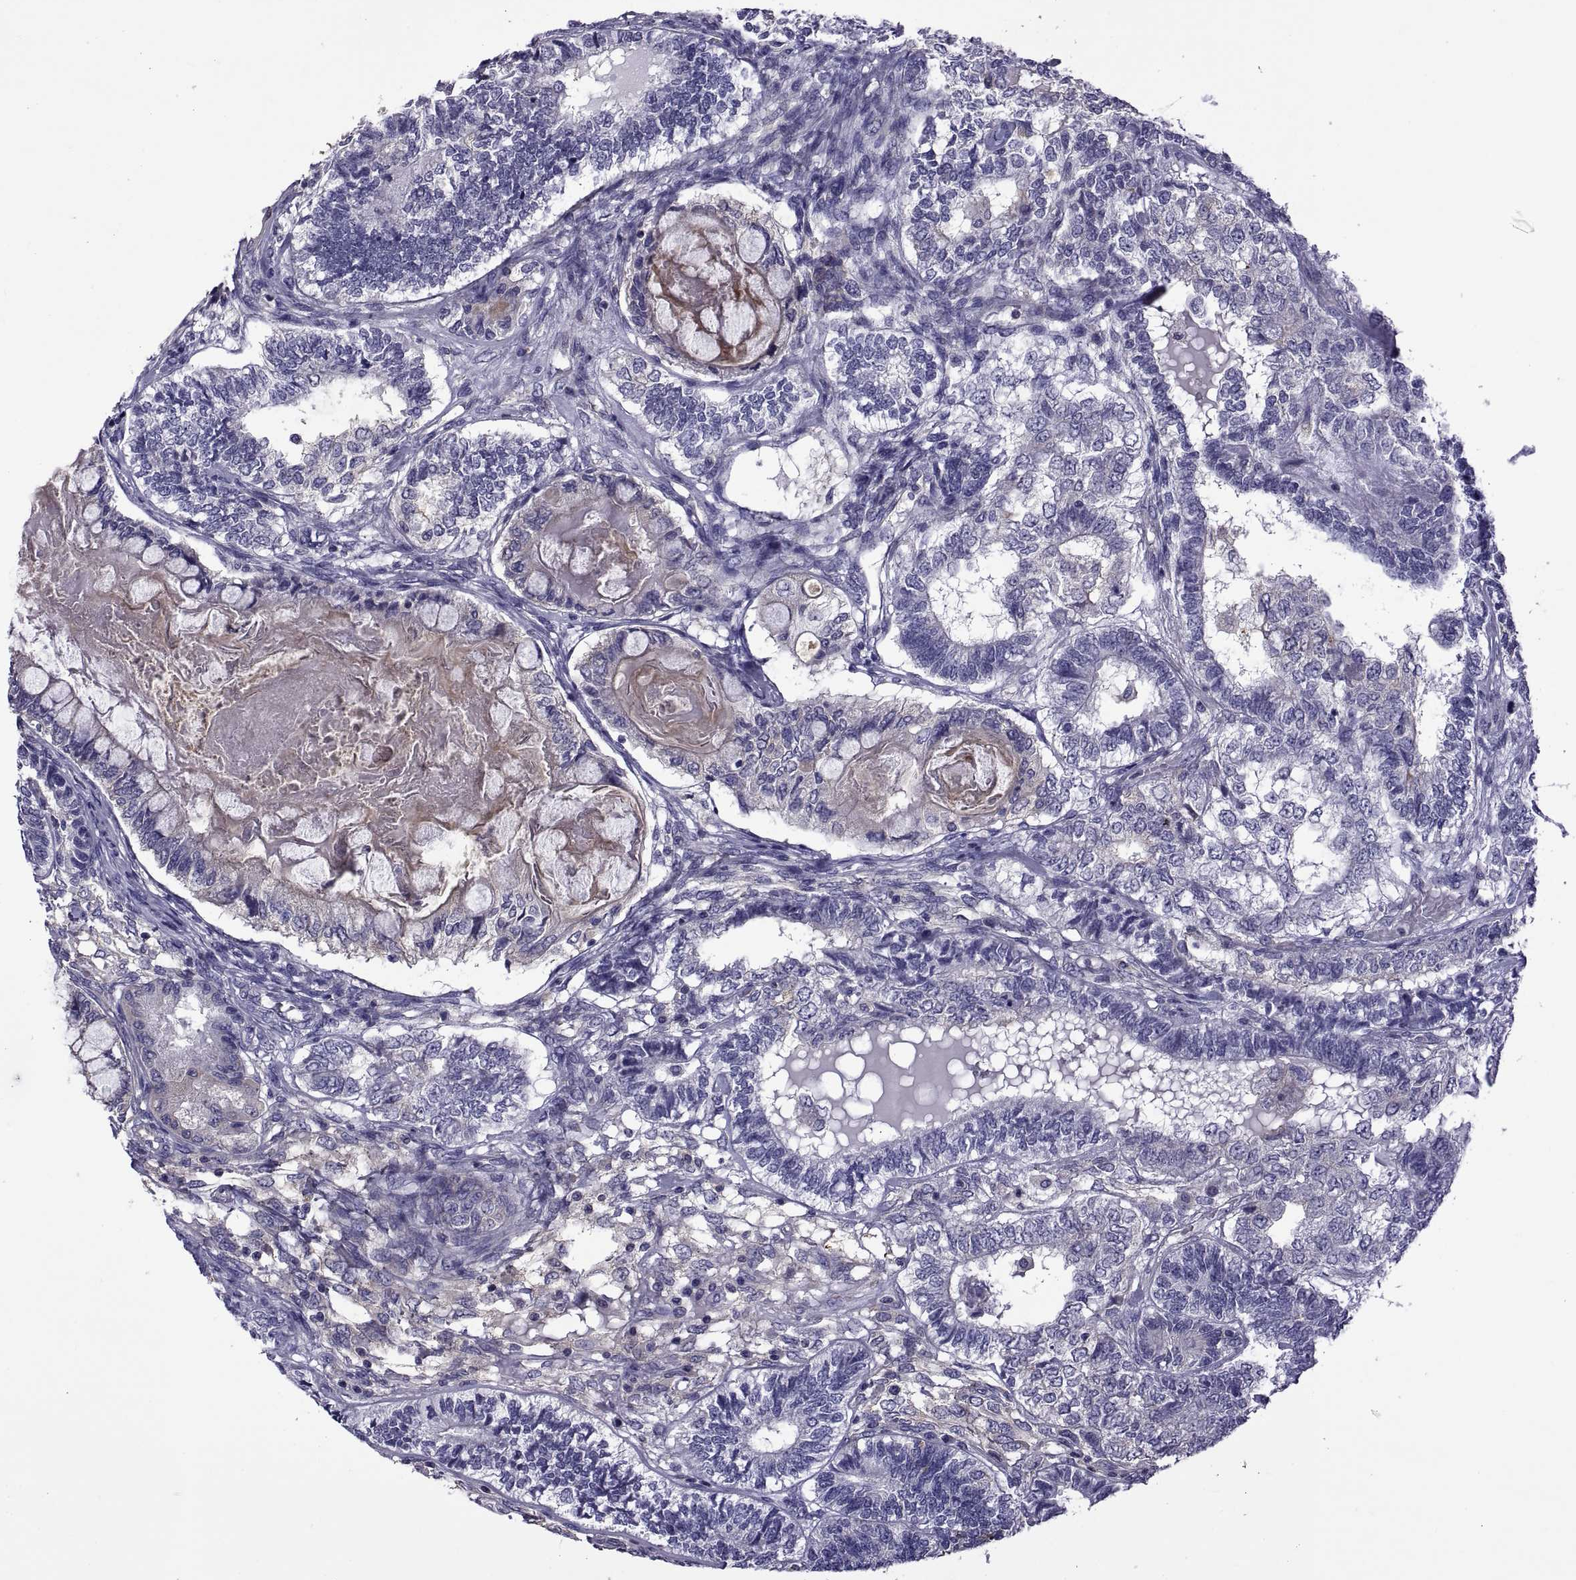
{"staining": {"intensity": "negative", "quantity": "none", "location": "none"}, "tissue": "testis cancer", "cell_type": "Tumor cells", "image_type": "cancer", "snomed": [{"axis": "morphology", "description": "Seminoma, NOS"}, {"axis": "morphology", "description": "Carcinoma, Embryonal, NOS"}, {"axis": "topography", "description": "Testis"}], "caption": "This is a photomicrograph of IHC staining of seminoma (testis), which shows no expression in tumor cells.", "gene": "TMC3", "patient": {"sex": "male", "age": 41}}